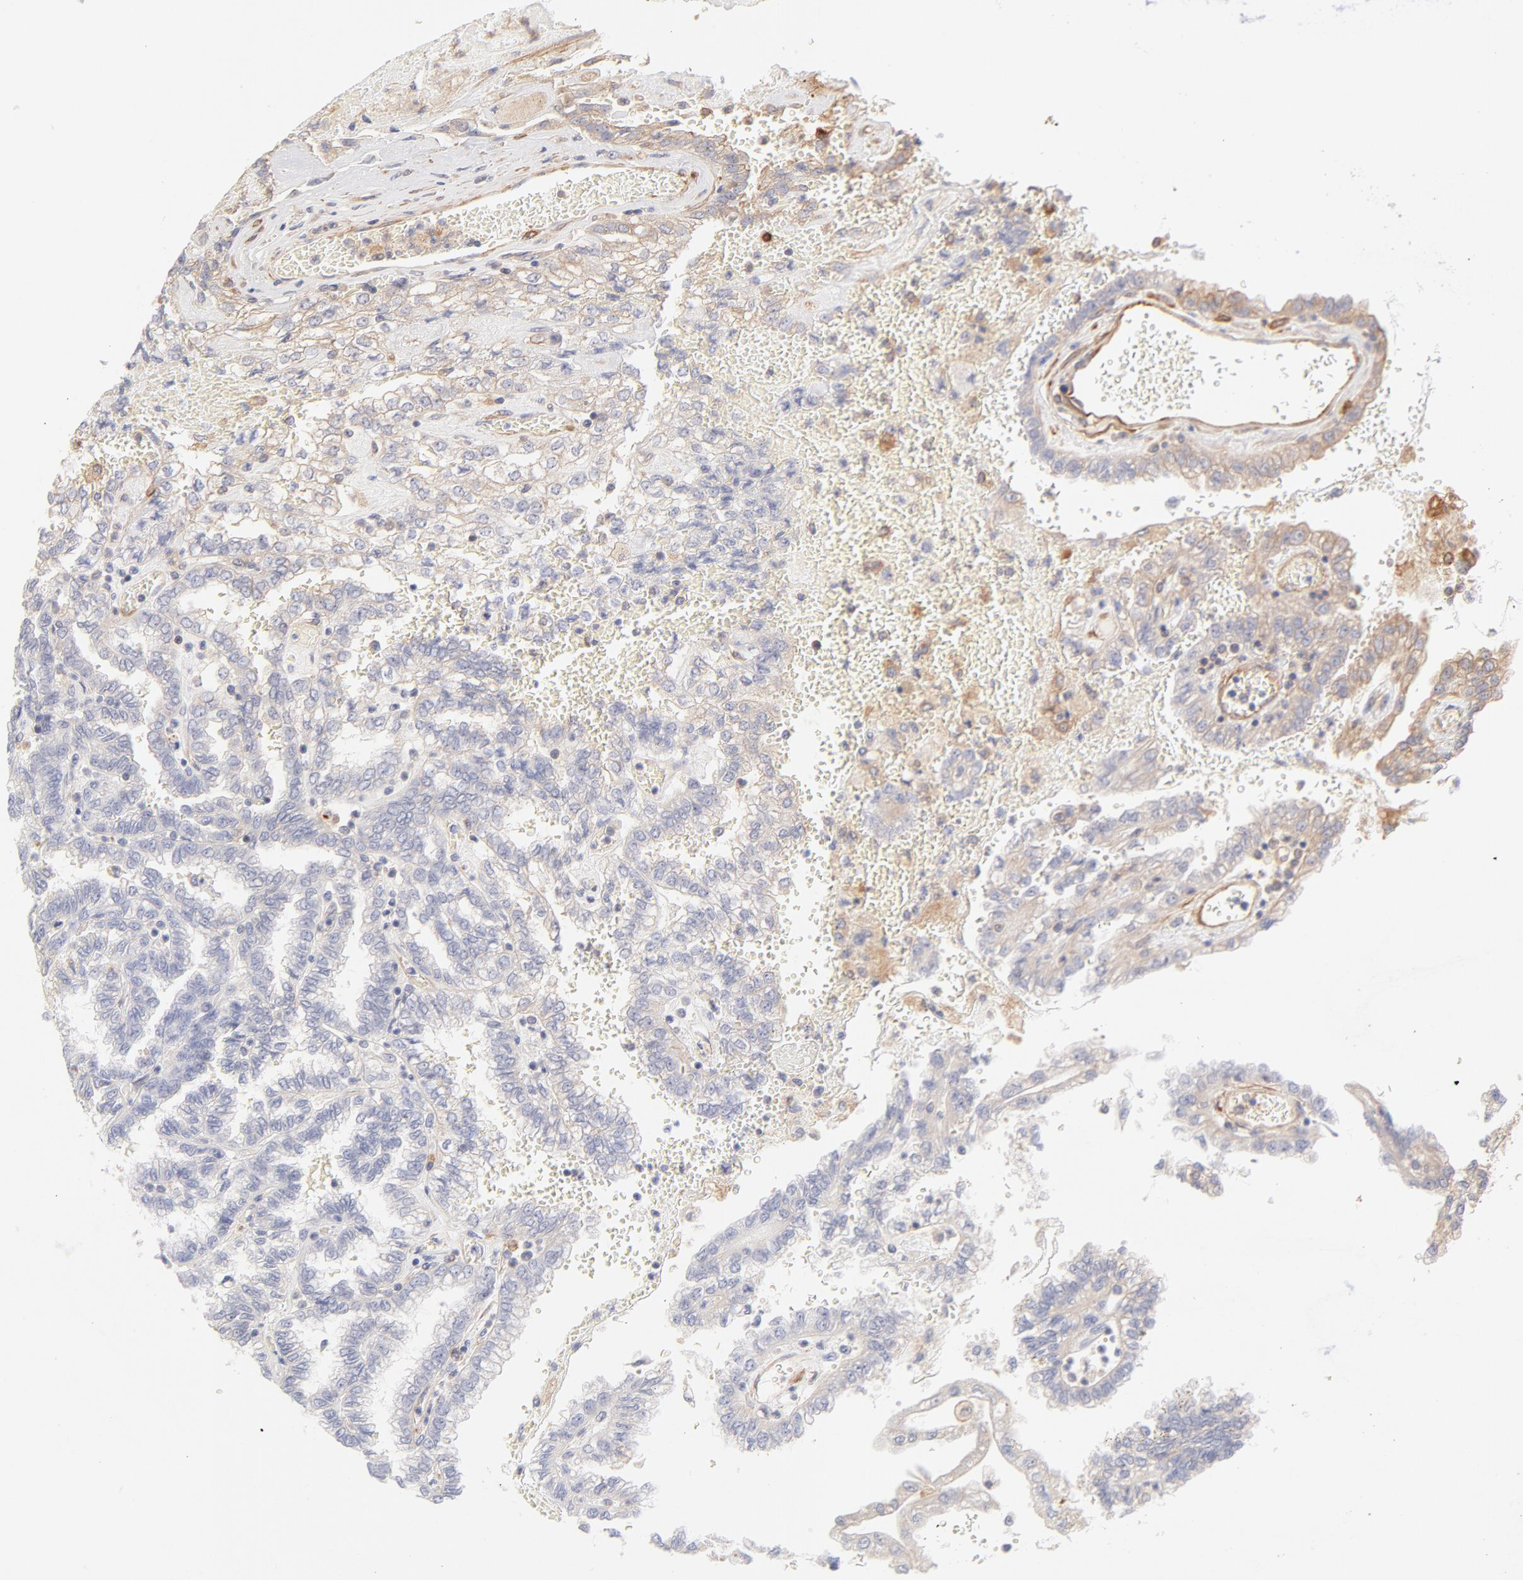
{"staining": {"intensity": "negative", "quantity": "none", "location": "none"}, "tissue": "renal cancer", "cell_type": "Tumor cells", "image_type": "cancer", "snomed": [{"axis": "morphology", "description": "Inflammation, NOS"}, {"axis": "morphology", "description": "Adenocarcinoma, NOS"}, {"axis": "topography", "description": "Kidney"}], "caption": "Tumor cells show no significant expression in renal cancer (adenocarcinoma).", "gene": "LDLRAP1", "patient": {"sex": "male", "age": 68}}